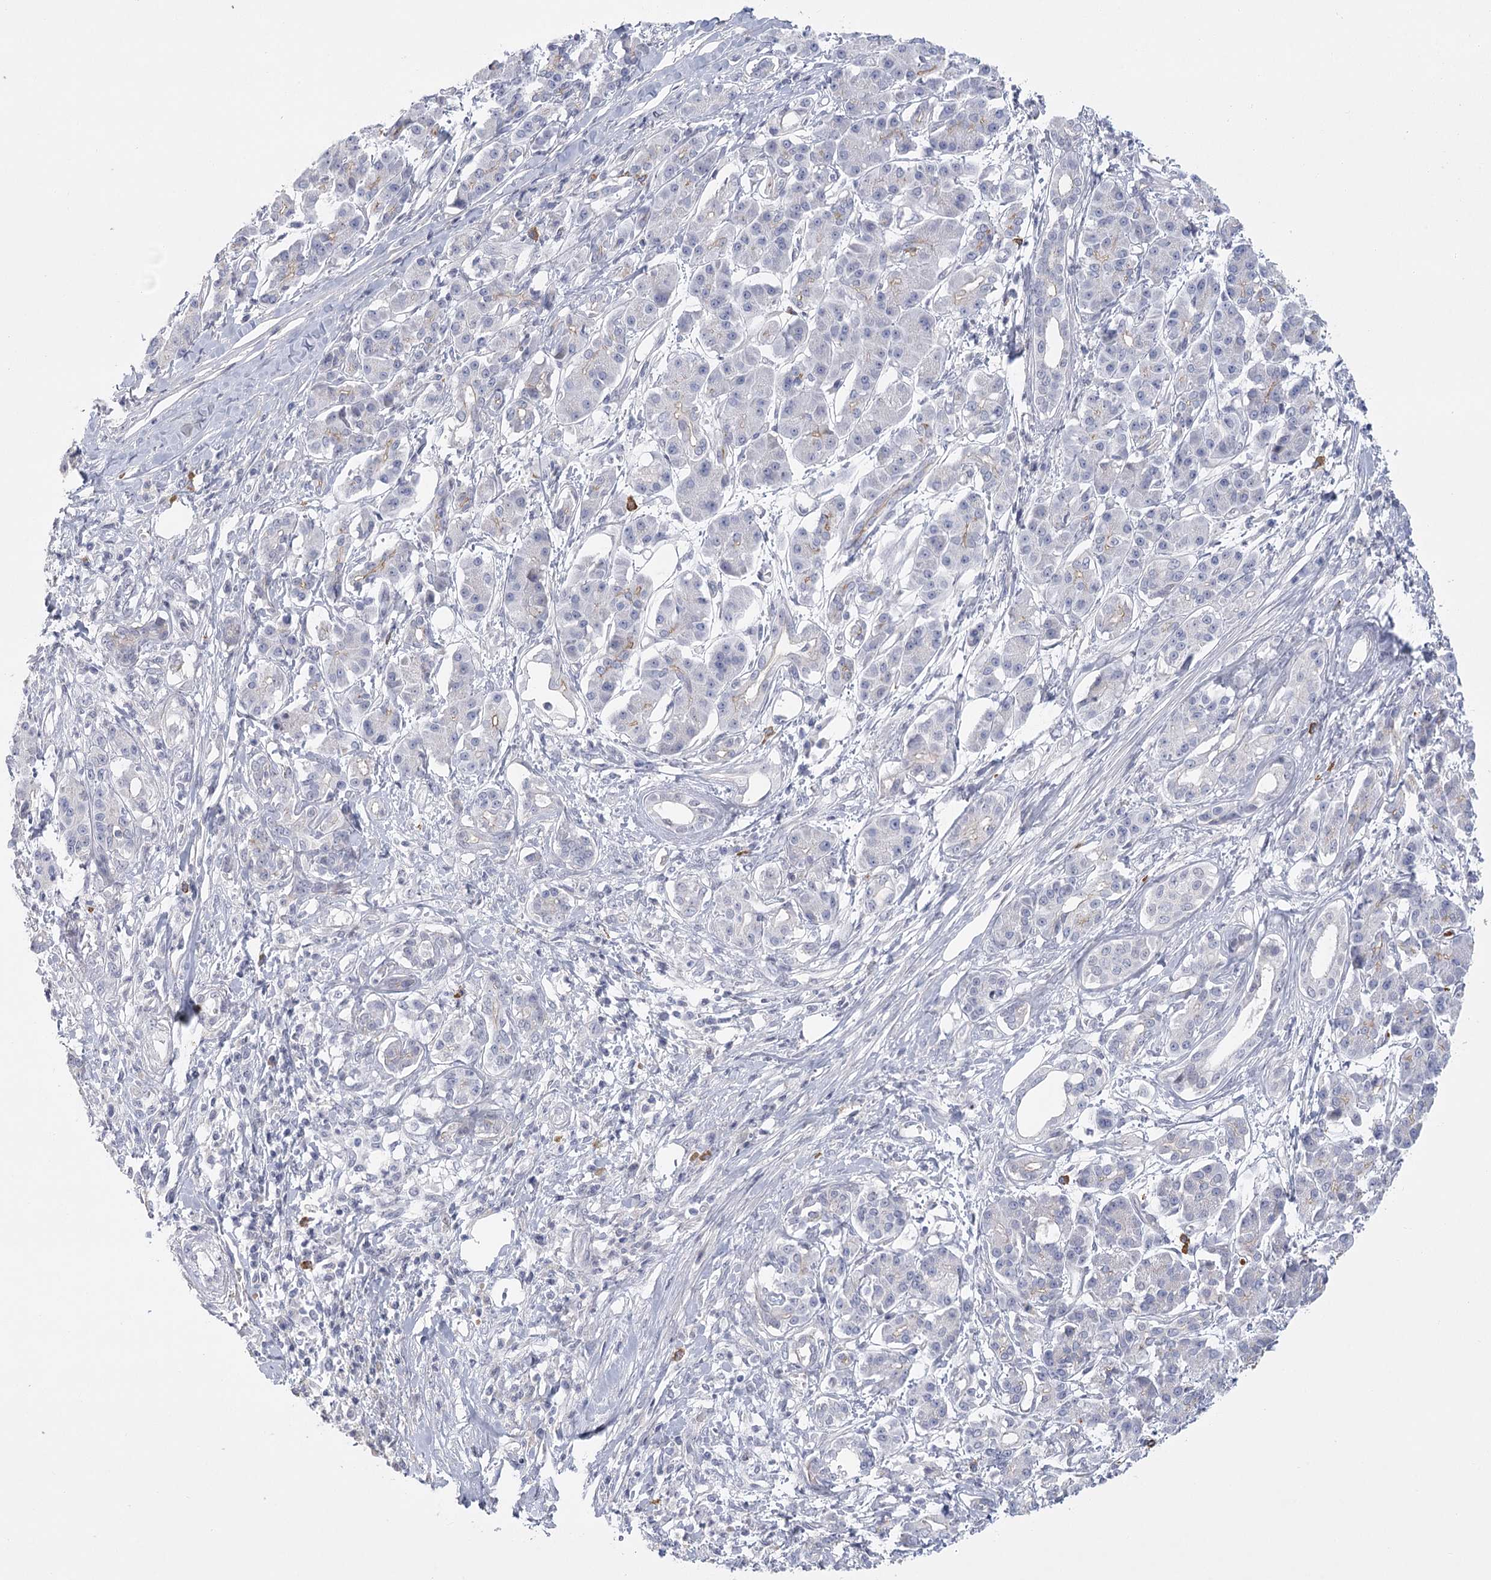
{"staining": {"intensity": "negative", "quantity": "none", "location": "none"}, "tissue": "pancreatic cancer", "cell_type": "Tumor cells", "image_type": "cancer", "snomed": [{"axis": "morphology", "description": "Adenocarcinoma, NOS"}, {"axis": "topography", "description": "Pancreas"}], "caption": "Tumor cells are negative for protein expression in human pancreatic adenocarcinoma.", "gene": "FAM76B", "patient": {"sex": "female", "age": 56}}